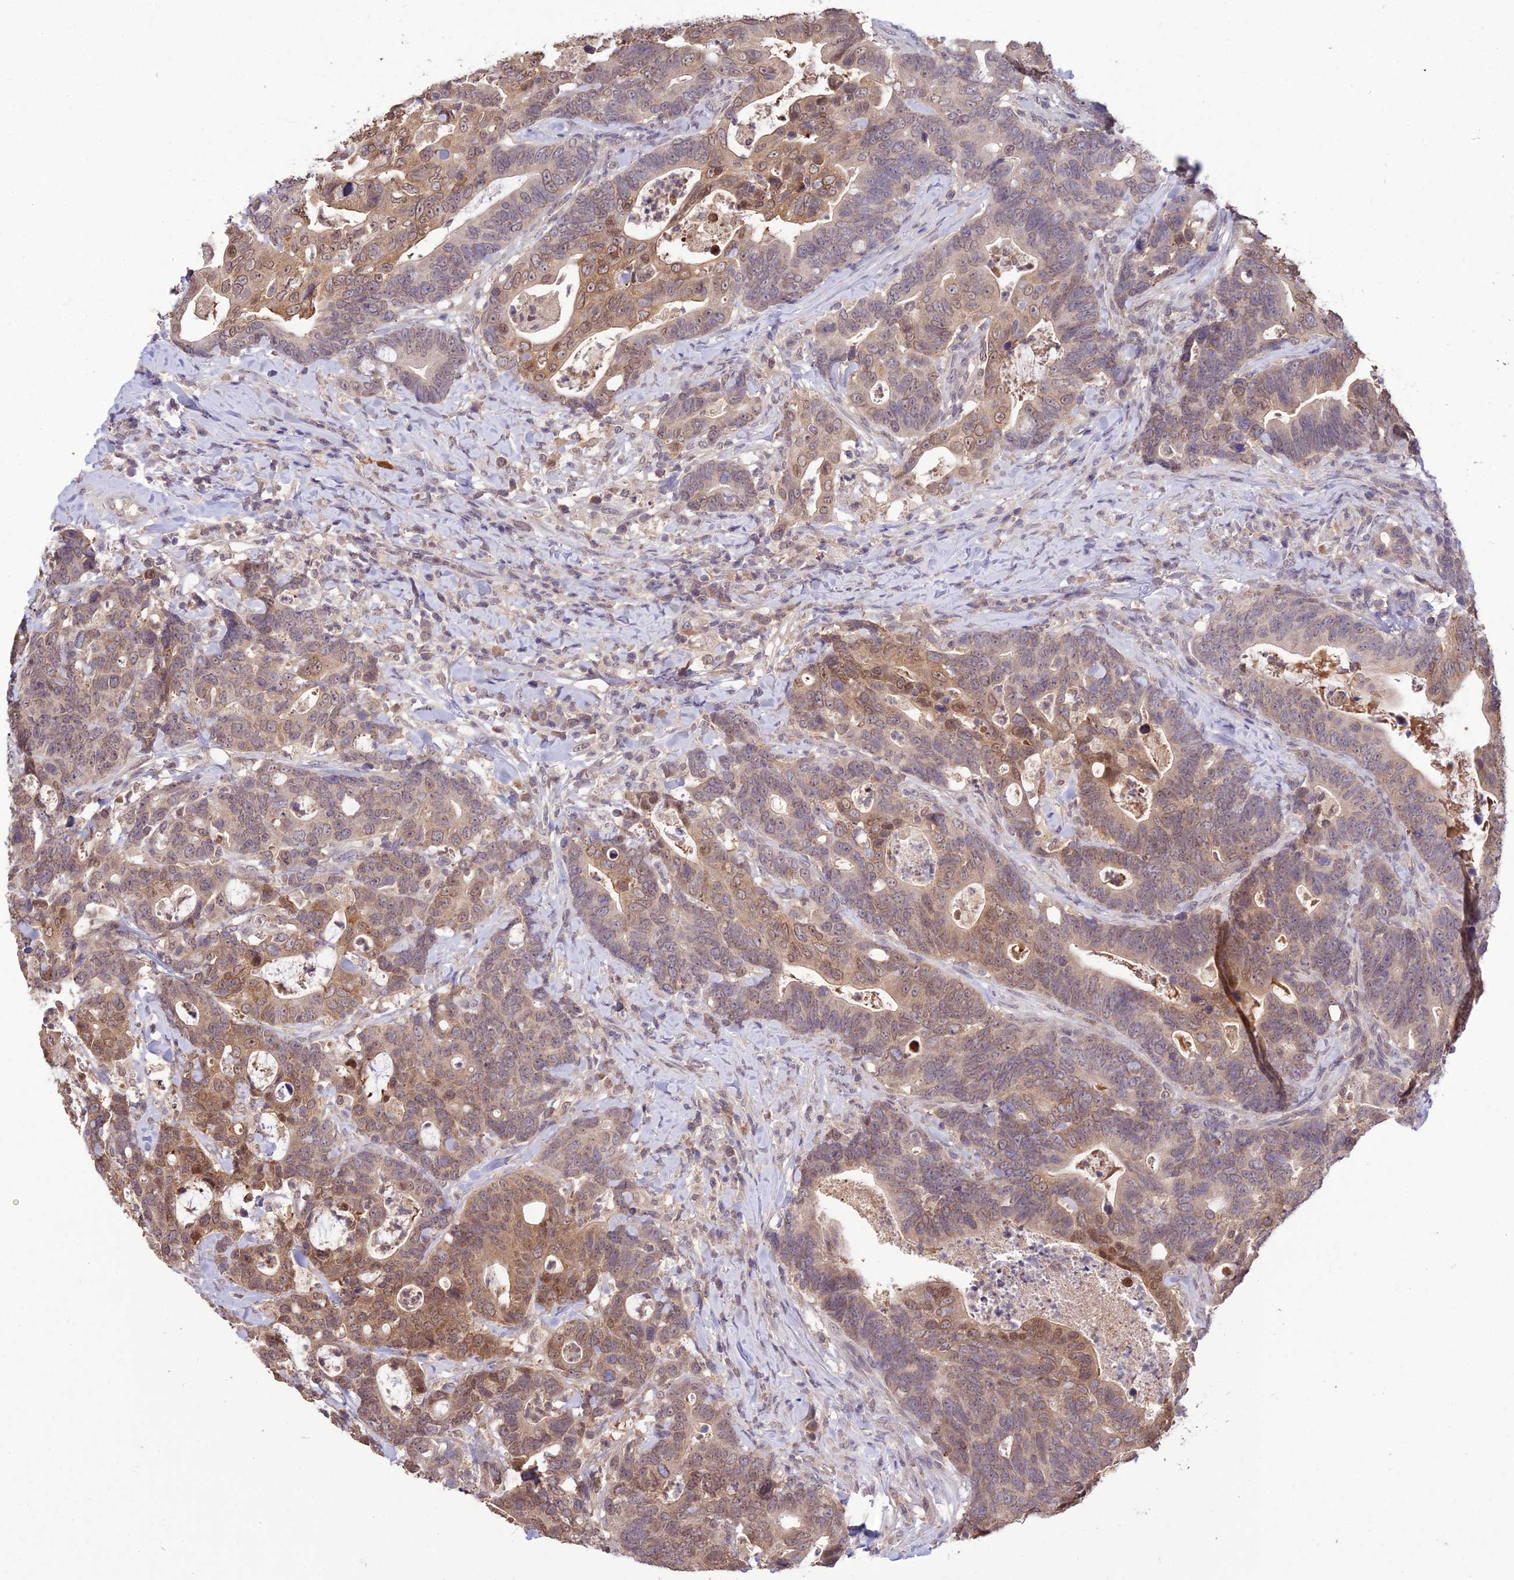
{"staining": {"intensity": "moderate", "quantity": "25%-75%", "location": "cytoplasmic/membranous,nuclear"}, "tissue": "colorectal cancer", "cell_type": "Tumor cells", "image_type": "cancer", "snomed": [{"axis": "morphology", "description": "Adenocarcinoma, NOS"}, {"axis": "topography", "description": "Colon"}], "caption": "The immunohistochemical stain highlights moderate cytoplasmic/membranous and nuclear positivity in tumor cells of colorectal cancer tissue.", "gene": "PGK1", "patient": {"sex": "female", "age": 82}}